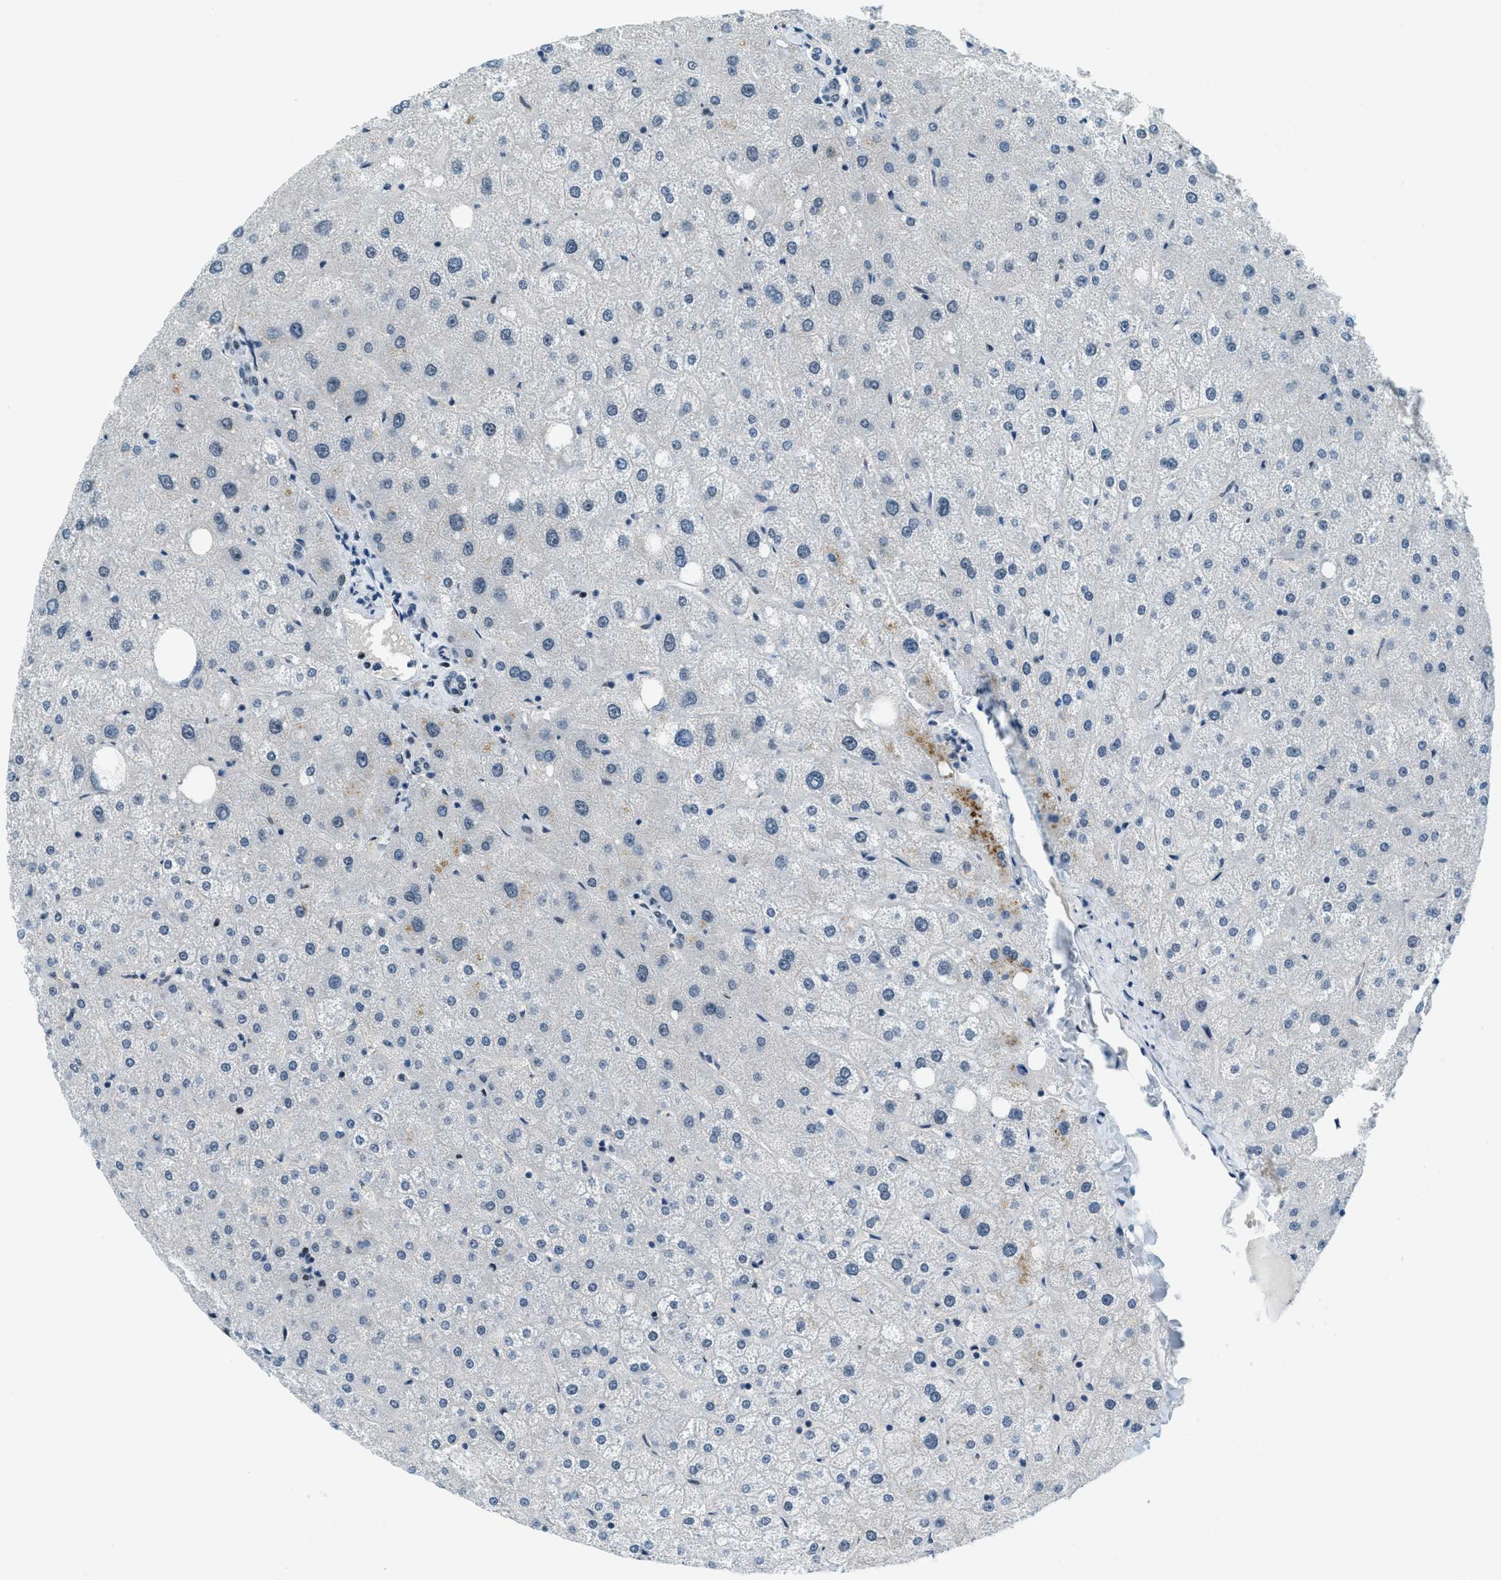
{"staining": {"intensity": "negative", "quantity": "none", "location": "none"}, "tissue": "liver", "cell_type": "Cholangiocytes", "image_type": "normal", "snomed": [{"axis": "morphology", "description": "Normal tissue, NOS"}, {"axis": "topography", "description": "Liver"}], "caption": "High power microscopy micrograph of an immunohistochemistry (IHC) image of benign liver, revealing no significant staining in cholangiocytes.", "gene": "KLF6", "patient": {"sex": "male", "age": 73}}